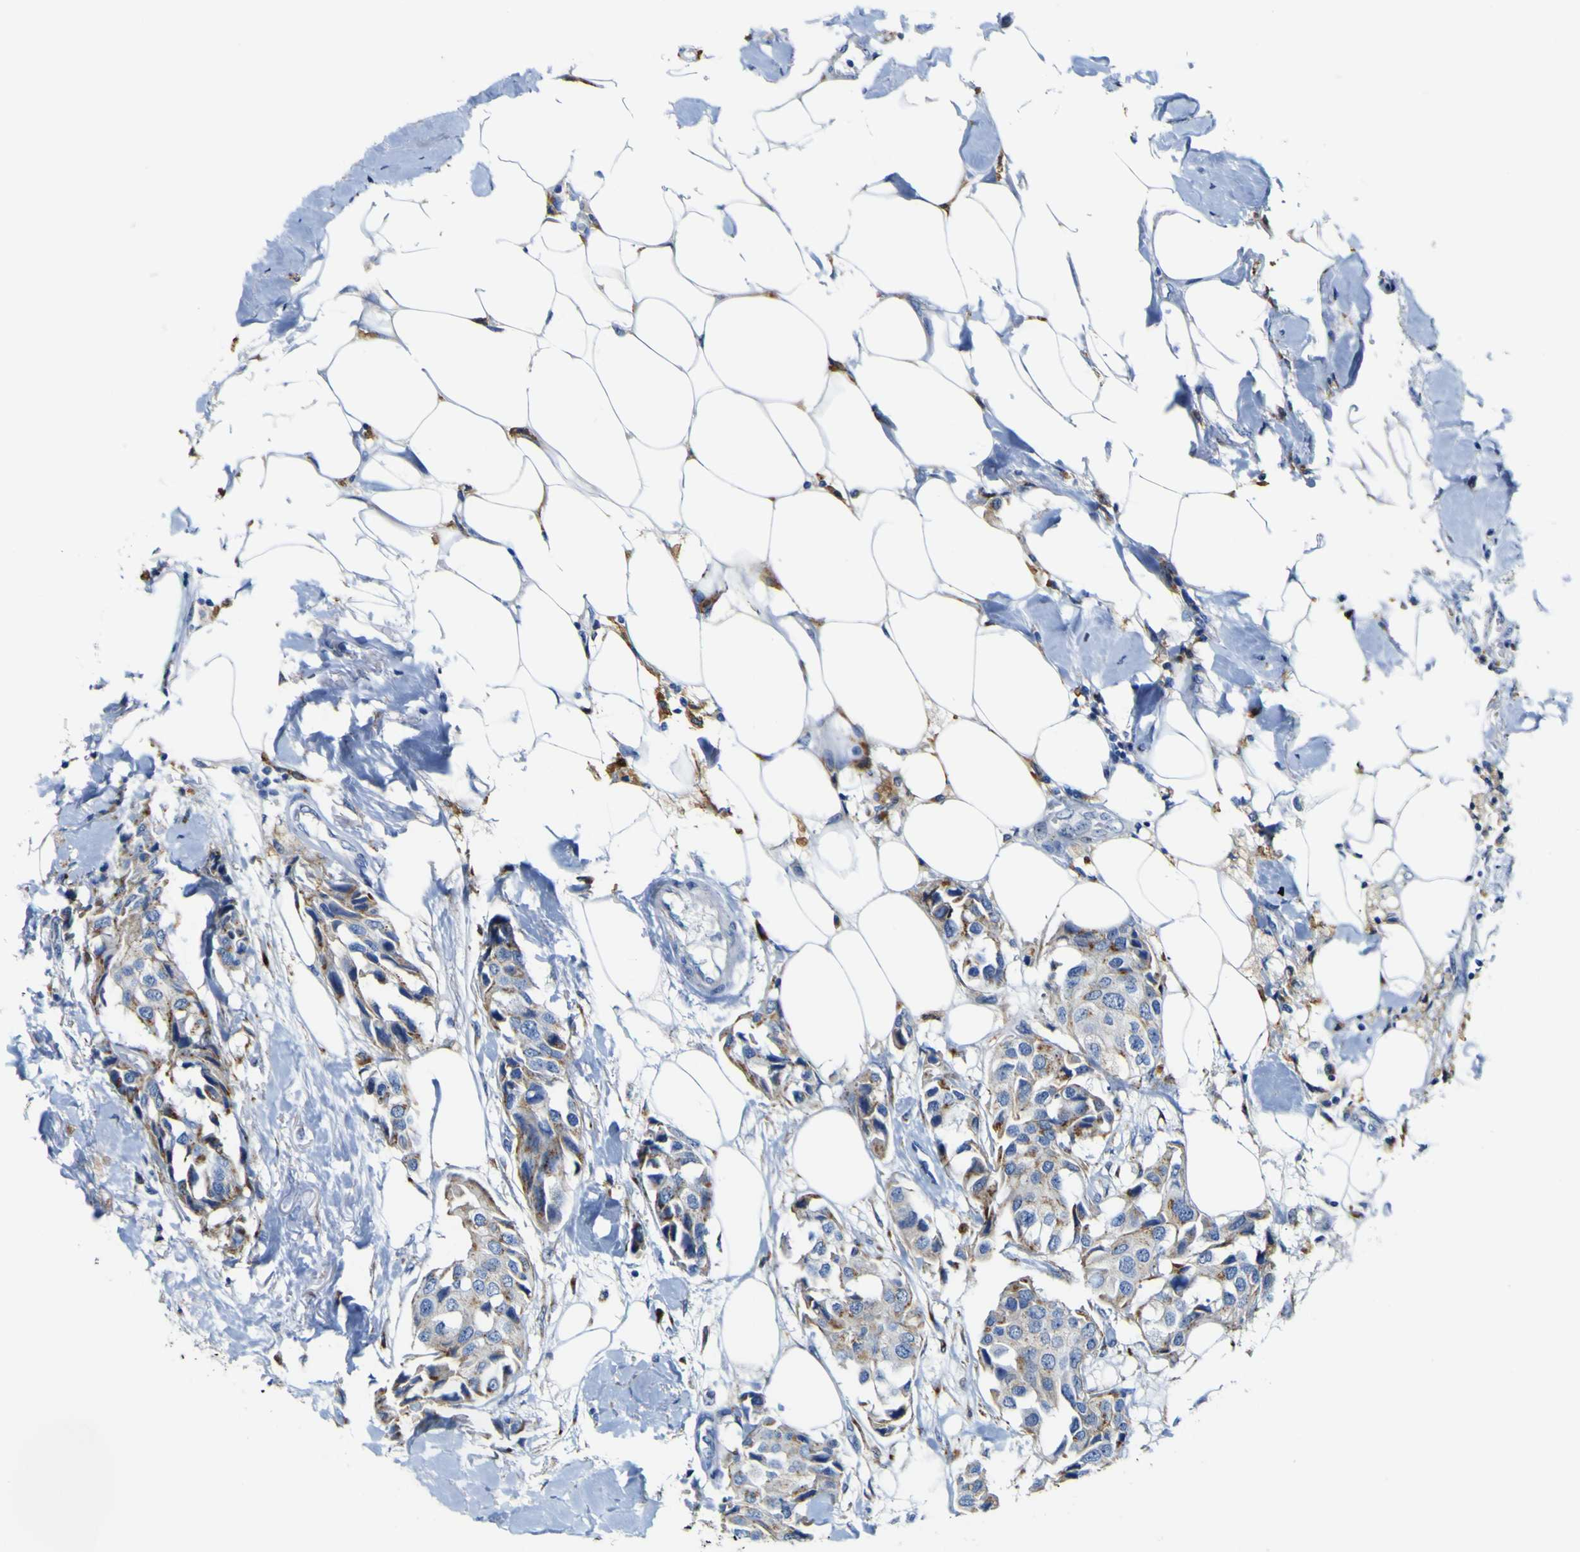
{"staining": {"intensity": "moderate", "quantity": "<25%", "location": "cytoplasmic/membranous"}, "tissue": "breast cancer", "cell_type": "Tumor cells", "image_type": "cancer", "snomed": [{"axis": "morphology", "description": "Duct carcinoma"}, {"axis": "topography", "description": "Breast"}], "caption": "Moderate cytoplasmic/membranous protein staining is seen in approximately <25% of tumor cells in invasive ductal carcinoma (breast).", "gene": "PTPRF", "patient": {"sex": "female", "age": 80}}